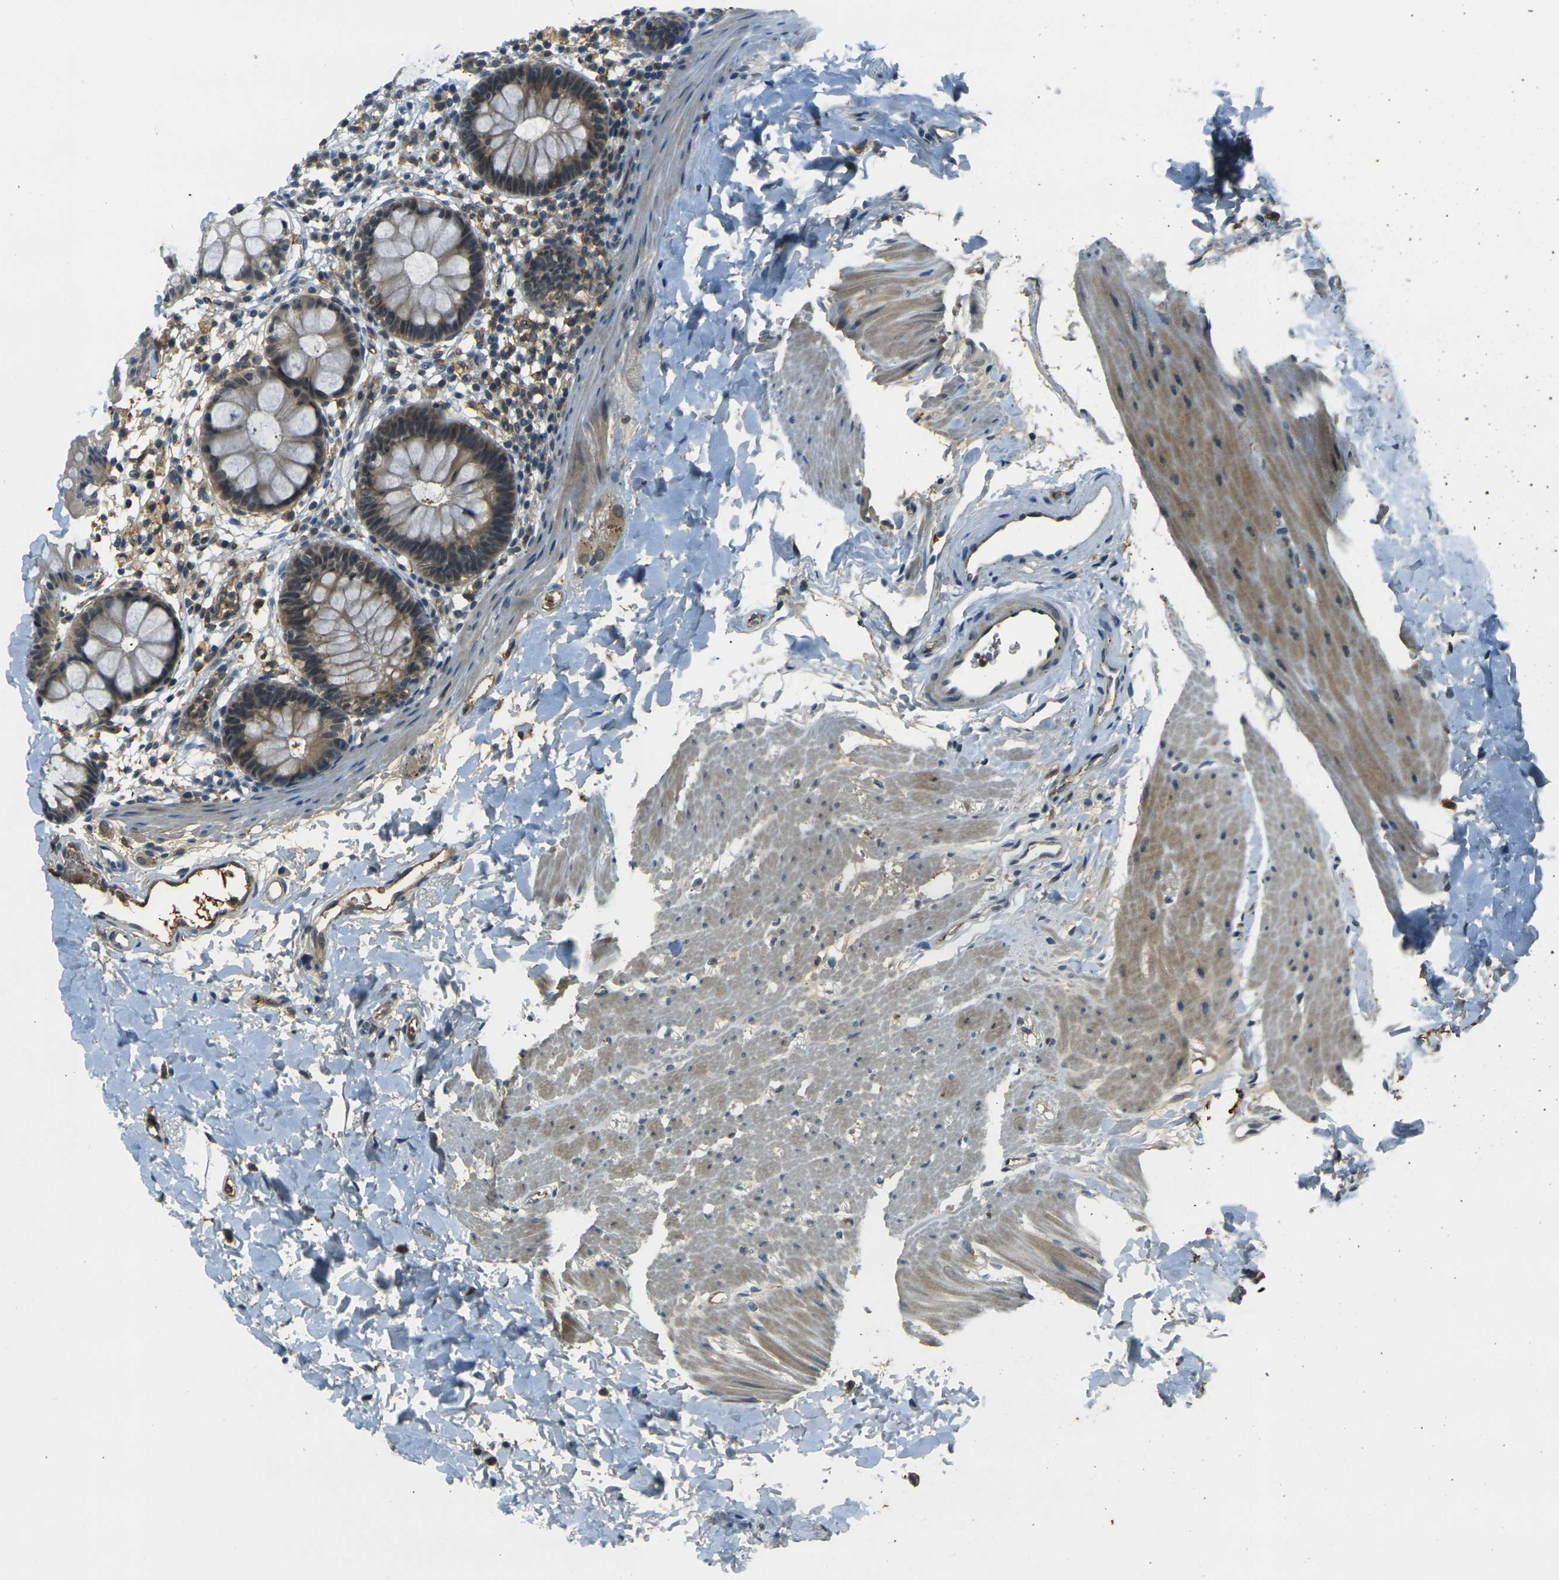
{"staining": {"intensity": "moderate", "quantity": "25%-75%", "location": "cytoplasmic/membranous"}, "tissue": "rectum", "cell_type": "Glandular cells", "image_type": "normal", "snomed": [{"axis": "morphology", "description": "Normal tissue, NOS"}, {"axis": "topography", "description": "Rectum"}], "caption": "Immunohistochemical staining of benign human rectum displays moderate cytoplasmic/membranous protein positivity in approximately 25%-75% of glandular cells. (brown staining indicates protein expression, while blue staining denotes nuclei).", "gene": "PIGL", "patient": {"sex": "female", "age": 24}}